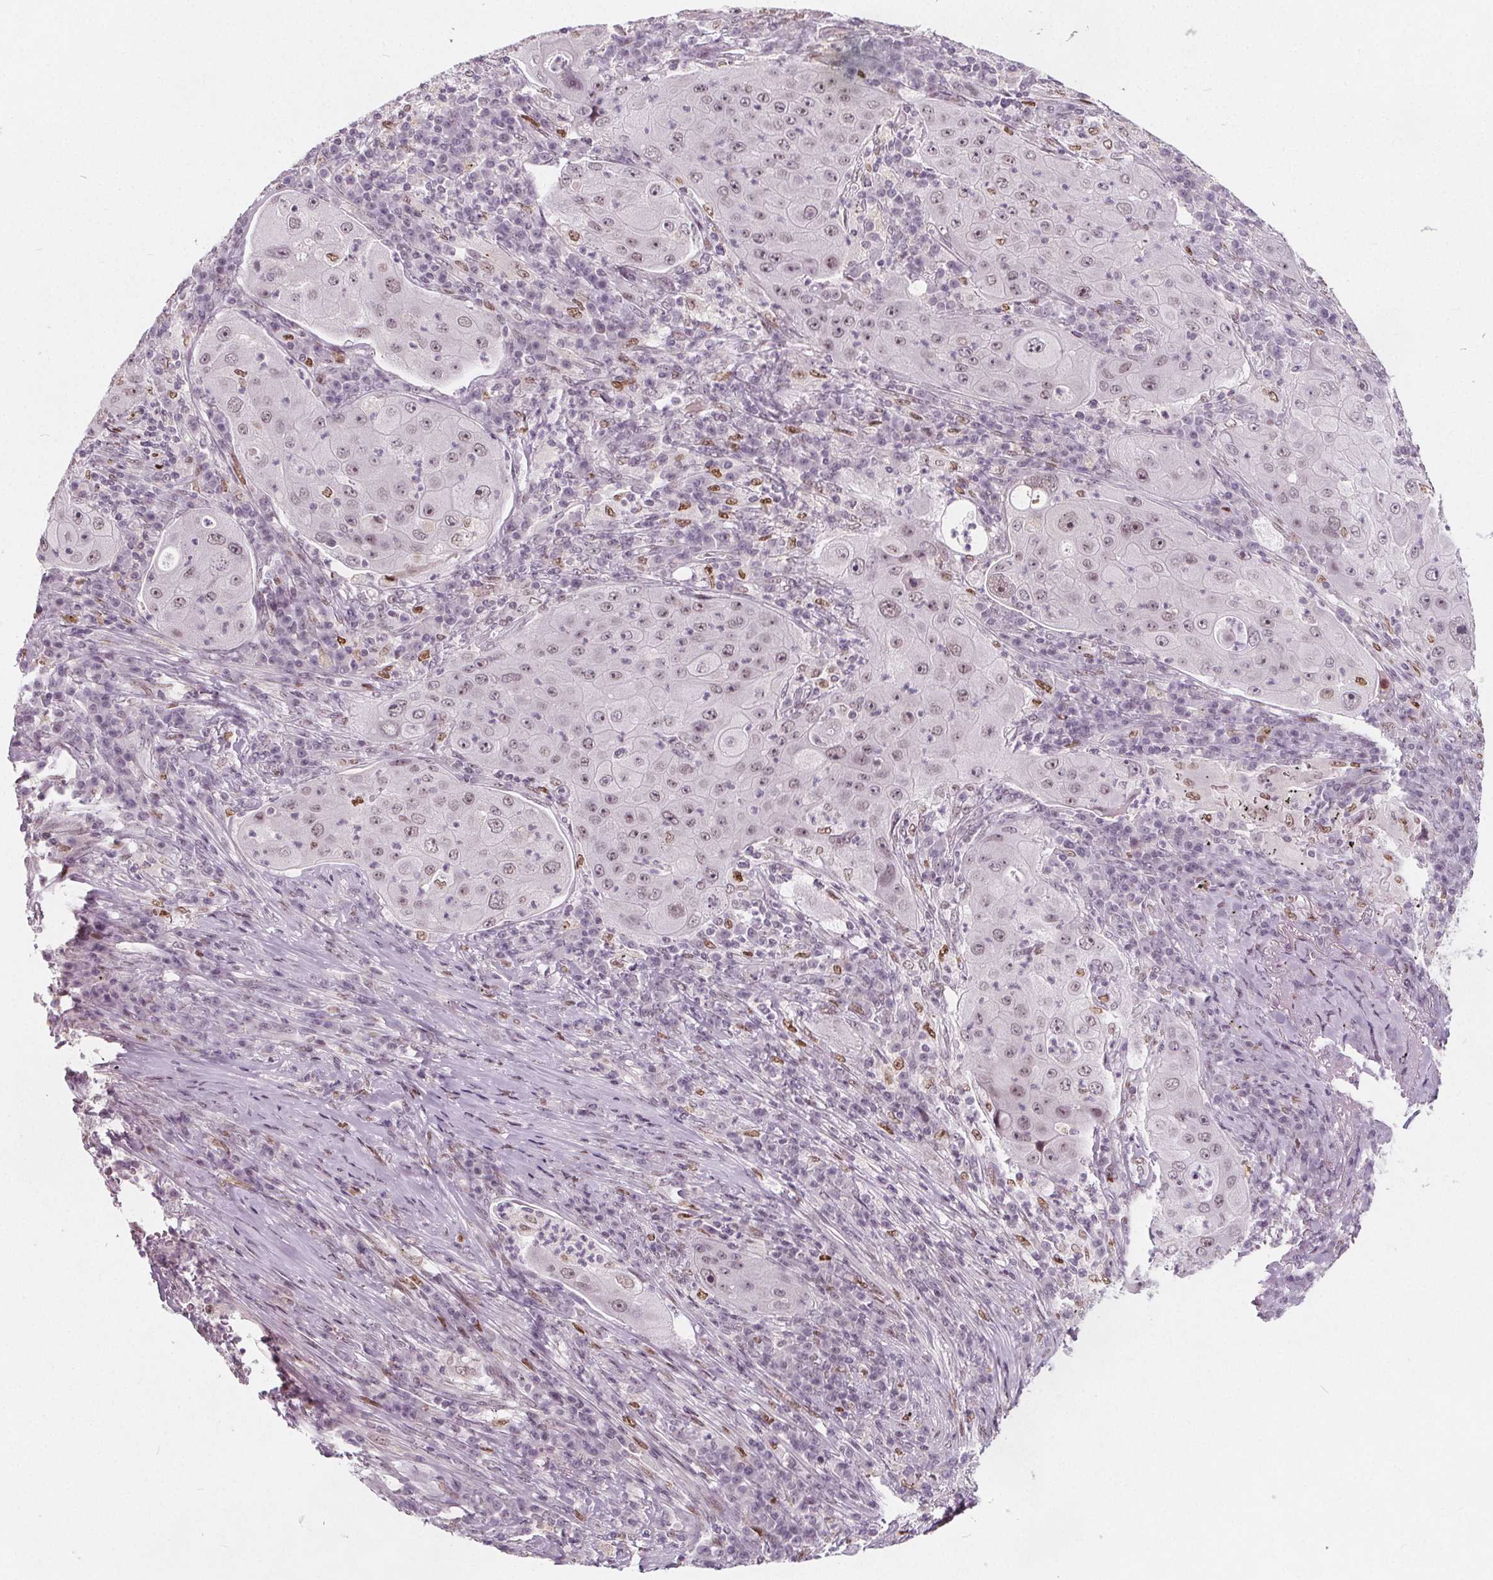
{"staining": {"intensity": "weak", "quantity": "25%-75%", "location": "nuclear"}, "tissue": "lung cancer", "cell_type": "Tumor cells", "image_type": "cancer", "snomed": [{"axis": "morphology", "description": "Squamous cell carcinoma, NOS"}, {"axis": "topography", "description": "Lung"}], "caption": "Lung cancer stained for a protein exhibits weak nuclear positivity in tumor cells. (Stains: DAB in brown, nuclei in blue, Microscopy: brightfield microscopy at high magnification).", "gene": "TAF6L", "patient": {"sex": "female", "age": 59}}